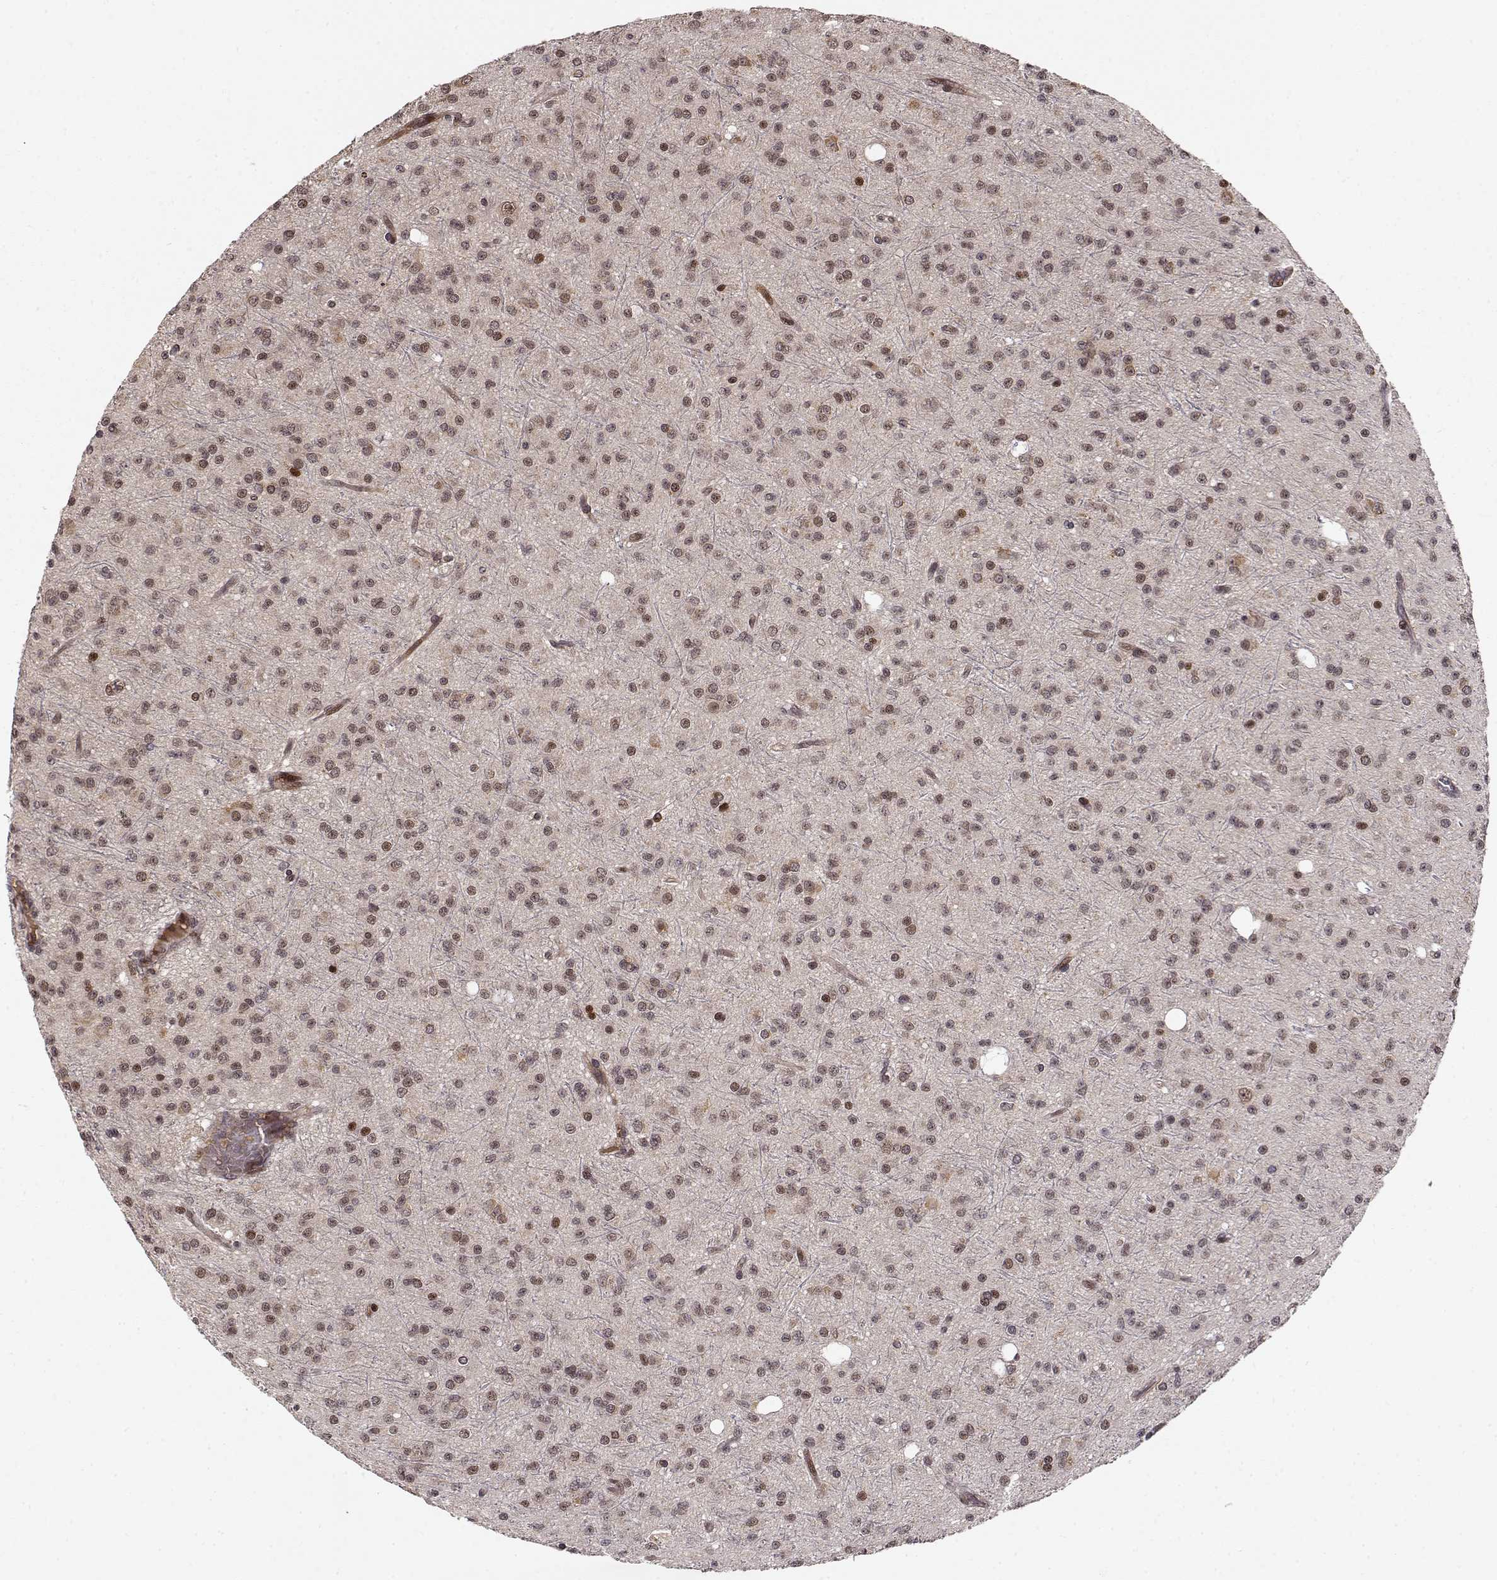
{"staining": {"intensity": "weak", "quantity": ">75%", "location": "cytoplasmic/membranous,nuclear"}, "tissue": "glioma", "cell_type": "Tumor cells", "image_type": "cancer", "snomed": [{"axis": "morphology", "description": "Glioma, malignant, Low grade"}, {"axis": "topography", "description": "Brain"}], "caption": "Protein staining demonstrates weak cytoplasmic/membranous and nuclear positivity in approximately >75% of tumor cells in glioma. The protein of interest is stained brown, and the nuclei are stained in blue (DAB (3,3'-diaminobenzidine) IHC with brightfield microscopy, high magnification).", "gene": "MAEA", "patient": {"sex": "male", "age": 27}}